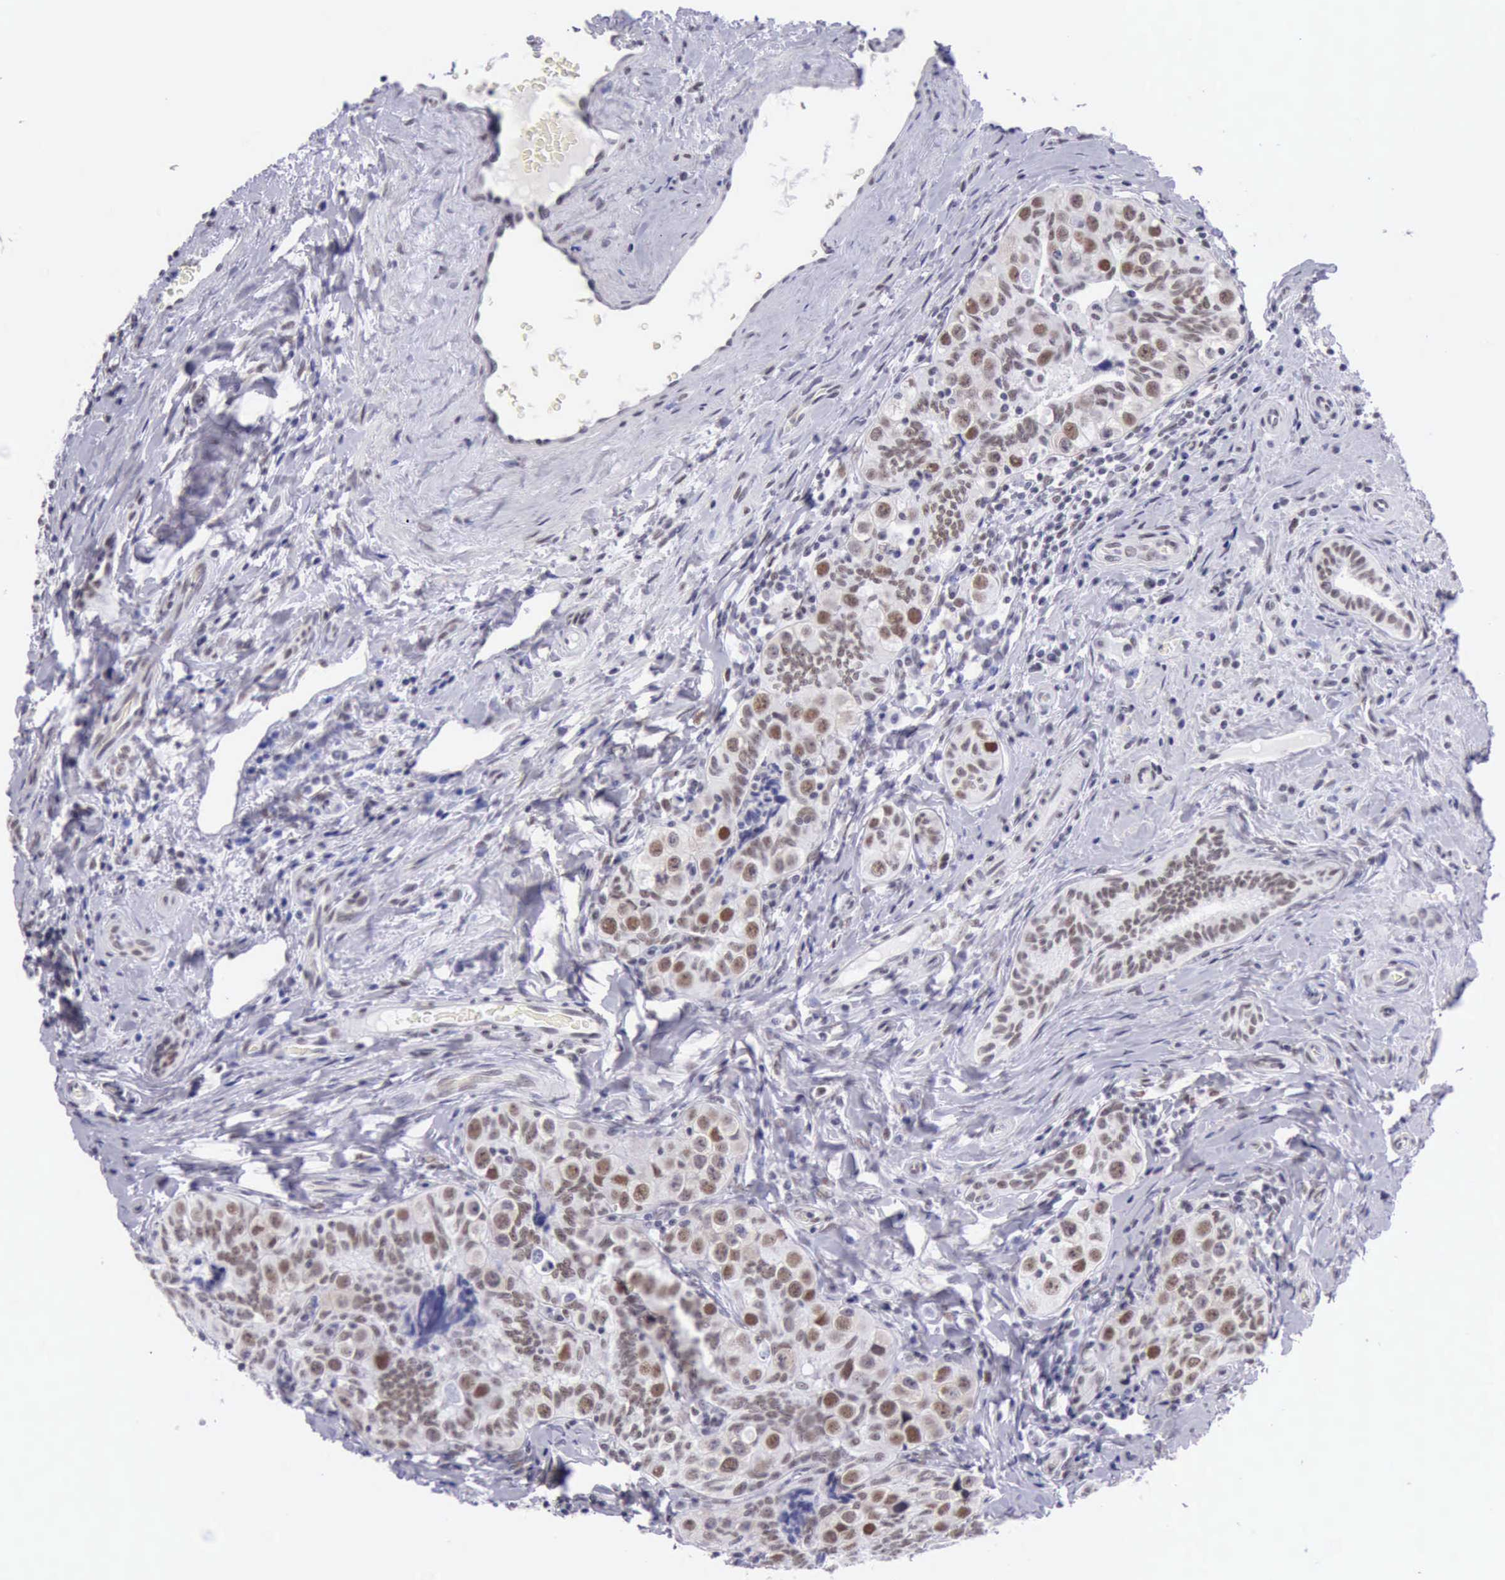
{"staining": {"intensity": "weak", "quantity": "25%-75%", "location": "nuclear"}, "tissue": "testis cancer", "cell_type": "Tumor cells", "image_type": "cancer", "snomed": [{"axis": "morphology", "description": "Seminoma, NOS"}, {"axis": "topography", "description": "Testis"}], "caption": "Seminoma (testis) stained for a protein exhibits weak nuclear positivity in tumor cells. Ihc stains the protein in brown and the nuclei are stained blue.", "gene": "EP300", "patient": {"sex": "male", "age": 32}}